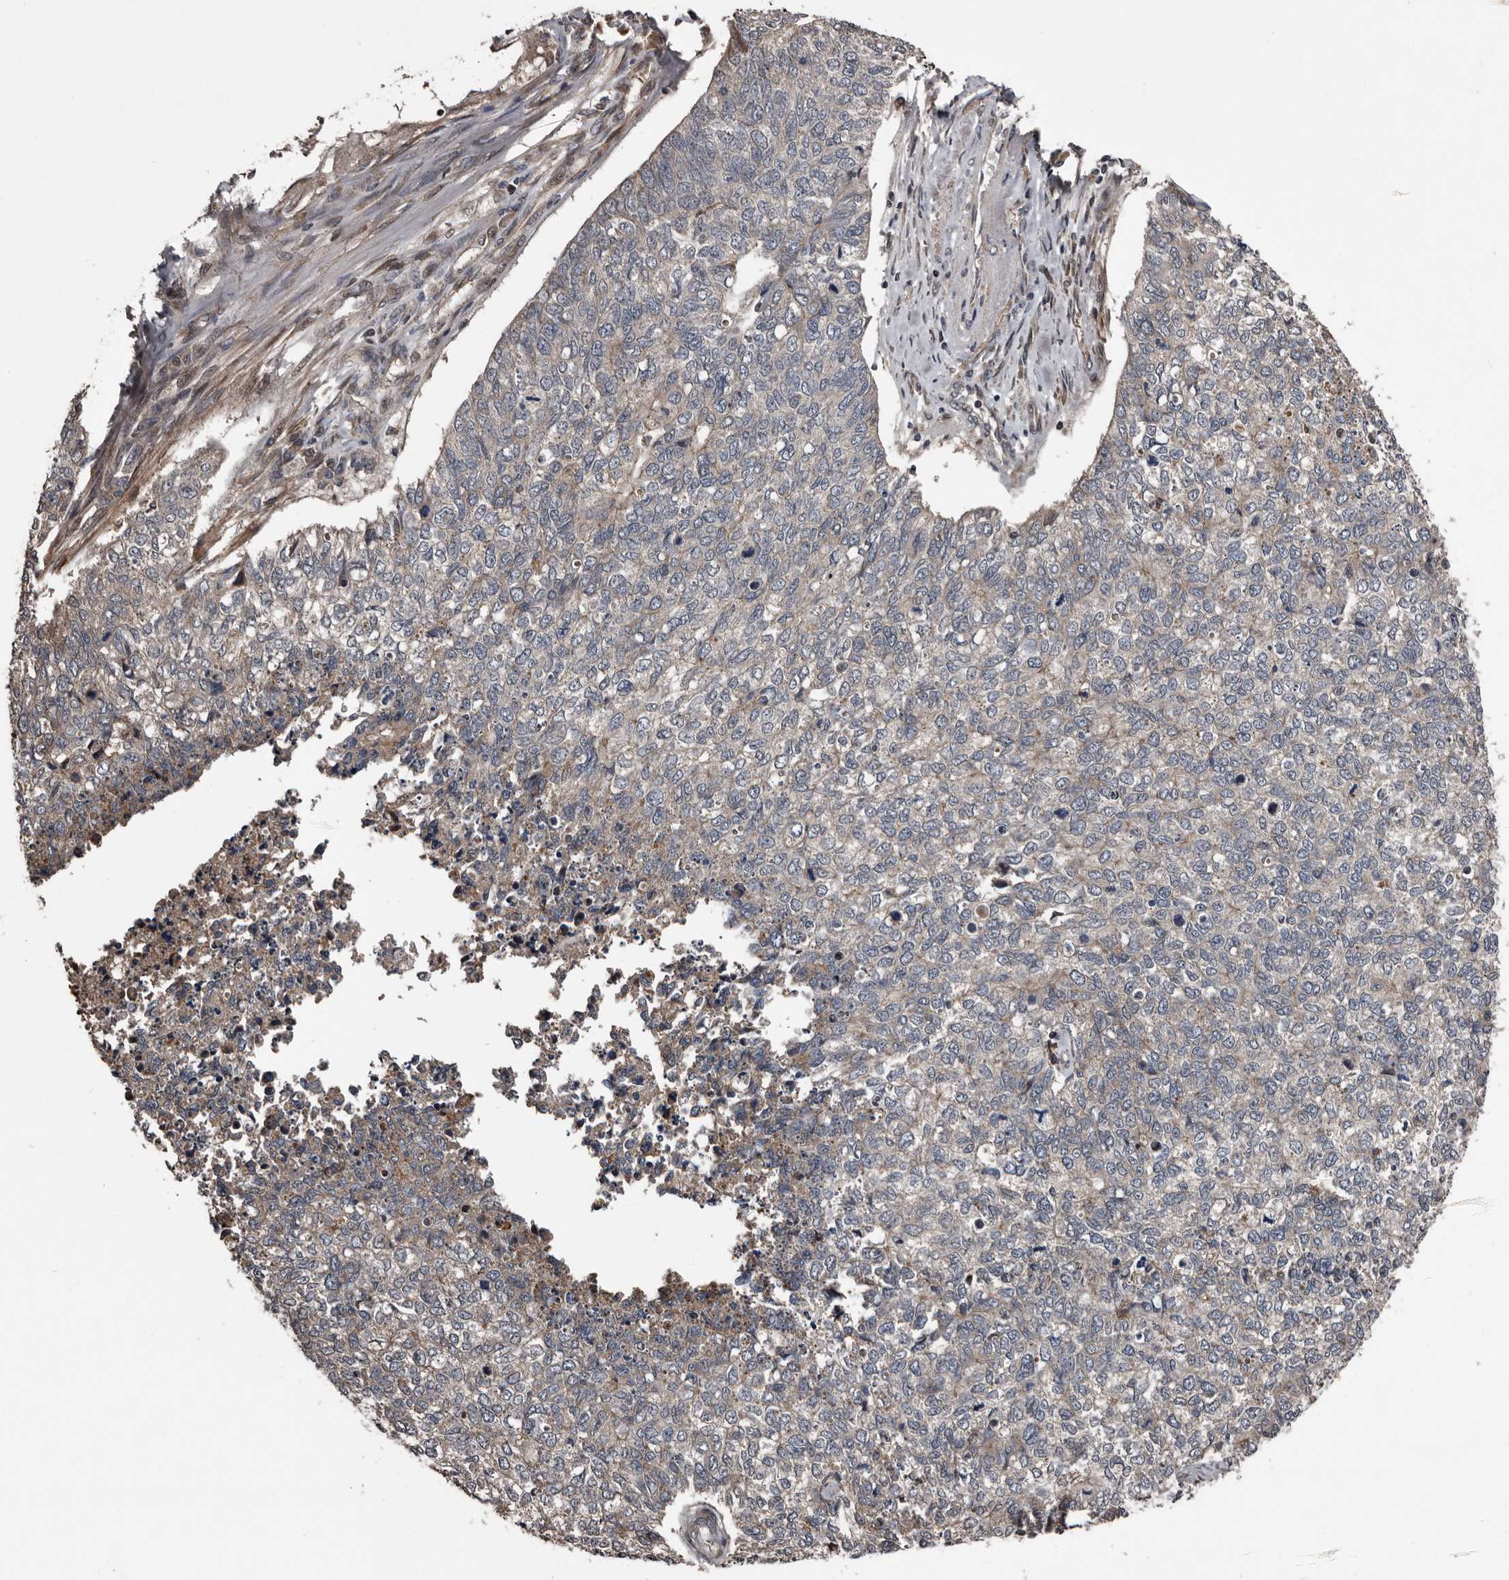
{"staining": {"intensity": "negative", "quantity": "none", "location": "none"}, "tissue": "cervical cancer", "cell_type": "Tumor cells", "image_type": "cancer", "snomed": [{"axis": "morphology", "description": "Squamous cell carcinoma, NOS"}, {"axis": "topography", "description": "Cervix"}], "caption": "High power microscopy histopathology image of an immunohistochemistry (IHC) image of cervical cancer (squamous cell carcinoma), revealing no significant staining in tumor cells. (DAB immunohistochemistry visualized using brightfield microscopy, high magnification).", "gene": "SERTAD4", "patient": {"sex": "female", "age": 63}}